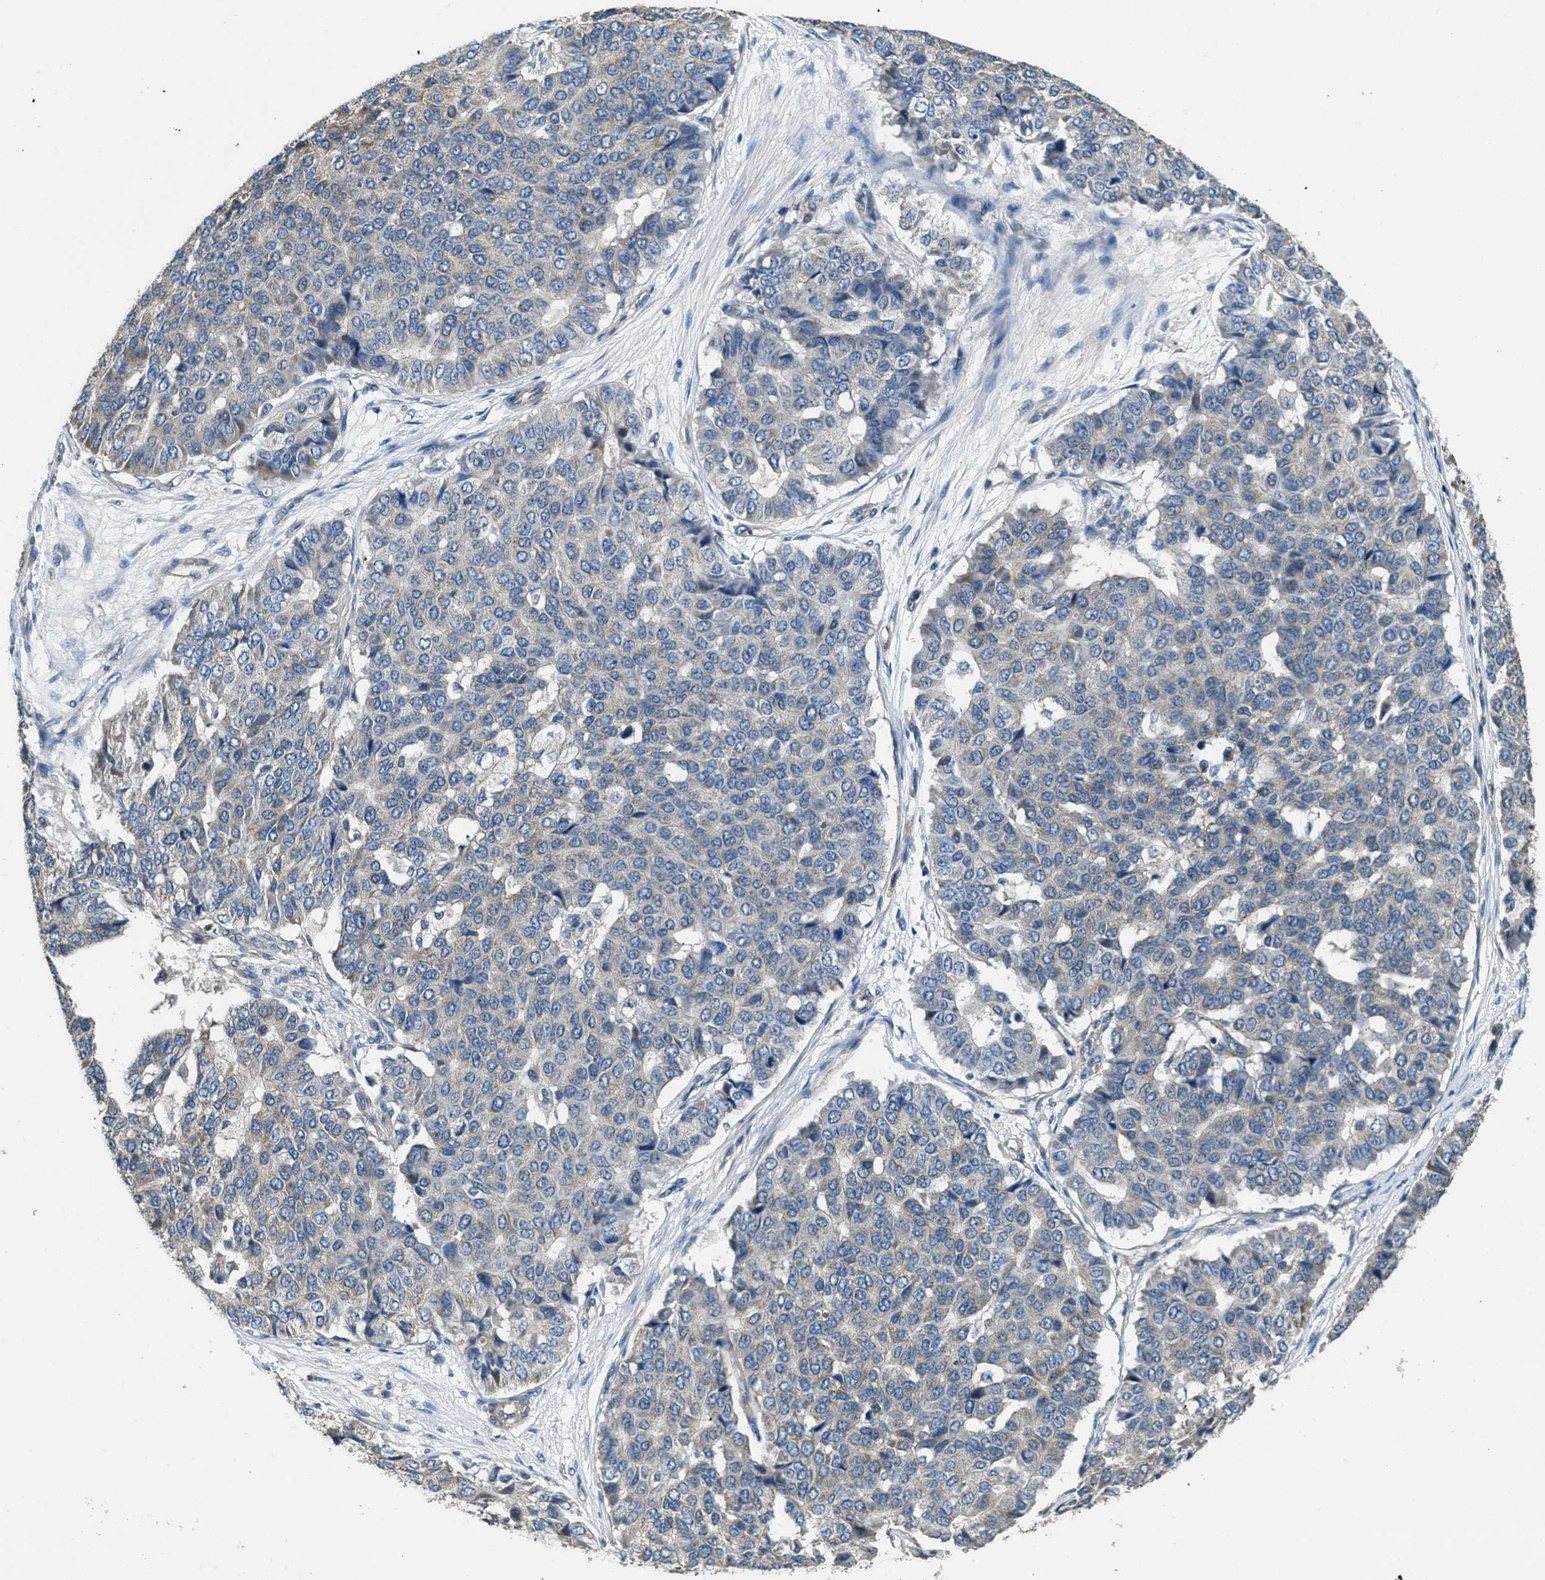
{"staining": {"intensity": "weak", "quantity": "25%-75%", "location": "cytoplasmic/membranous"}, "tissue": "pancreatic cancer", "cell_type": "Tumor cells", "image_type": "cancer", "snomed": [{"axis": "morphology", "description": "Adenocarcinoma, NOS"}, {"axis": "topography", "description": "Pancreas"}], "caption": "Pancreatic cancer was stained to show a protein in brown. There is low levels of weak cytoplasmic/membranous expression in about 25%-75% of tumor cells. Using DAB (3,3'-diaminobenzidine) (brown) and hematoxylin (blue) stains, captured at high magnification using brightfield microscopy.", "gene": "TOMM70", "patient": {"sex": "male", "age": 50}}